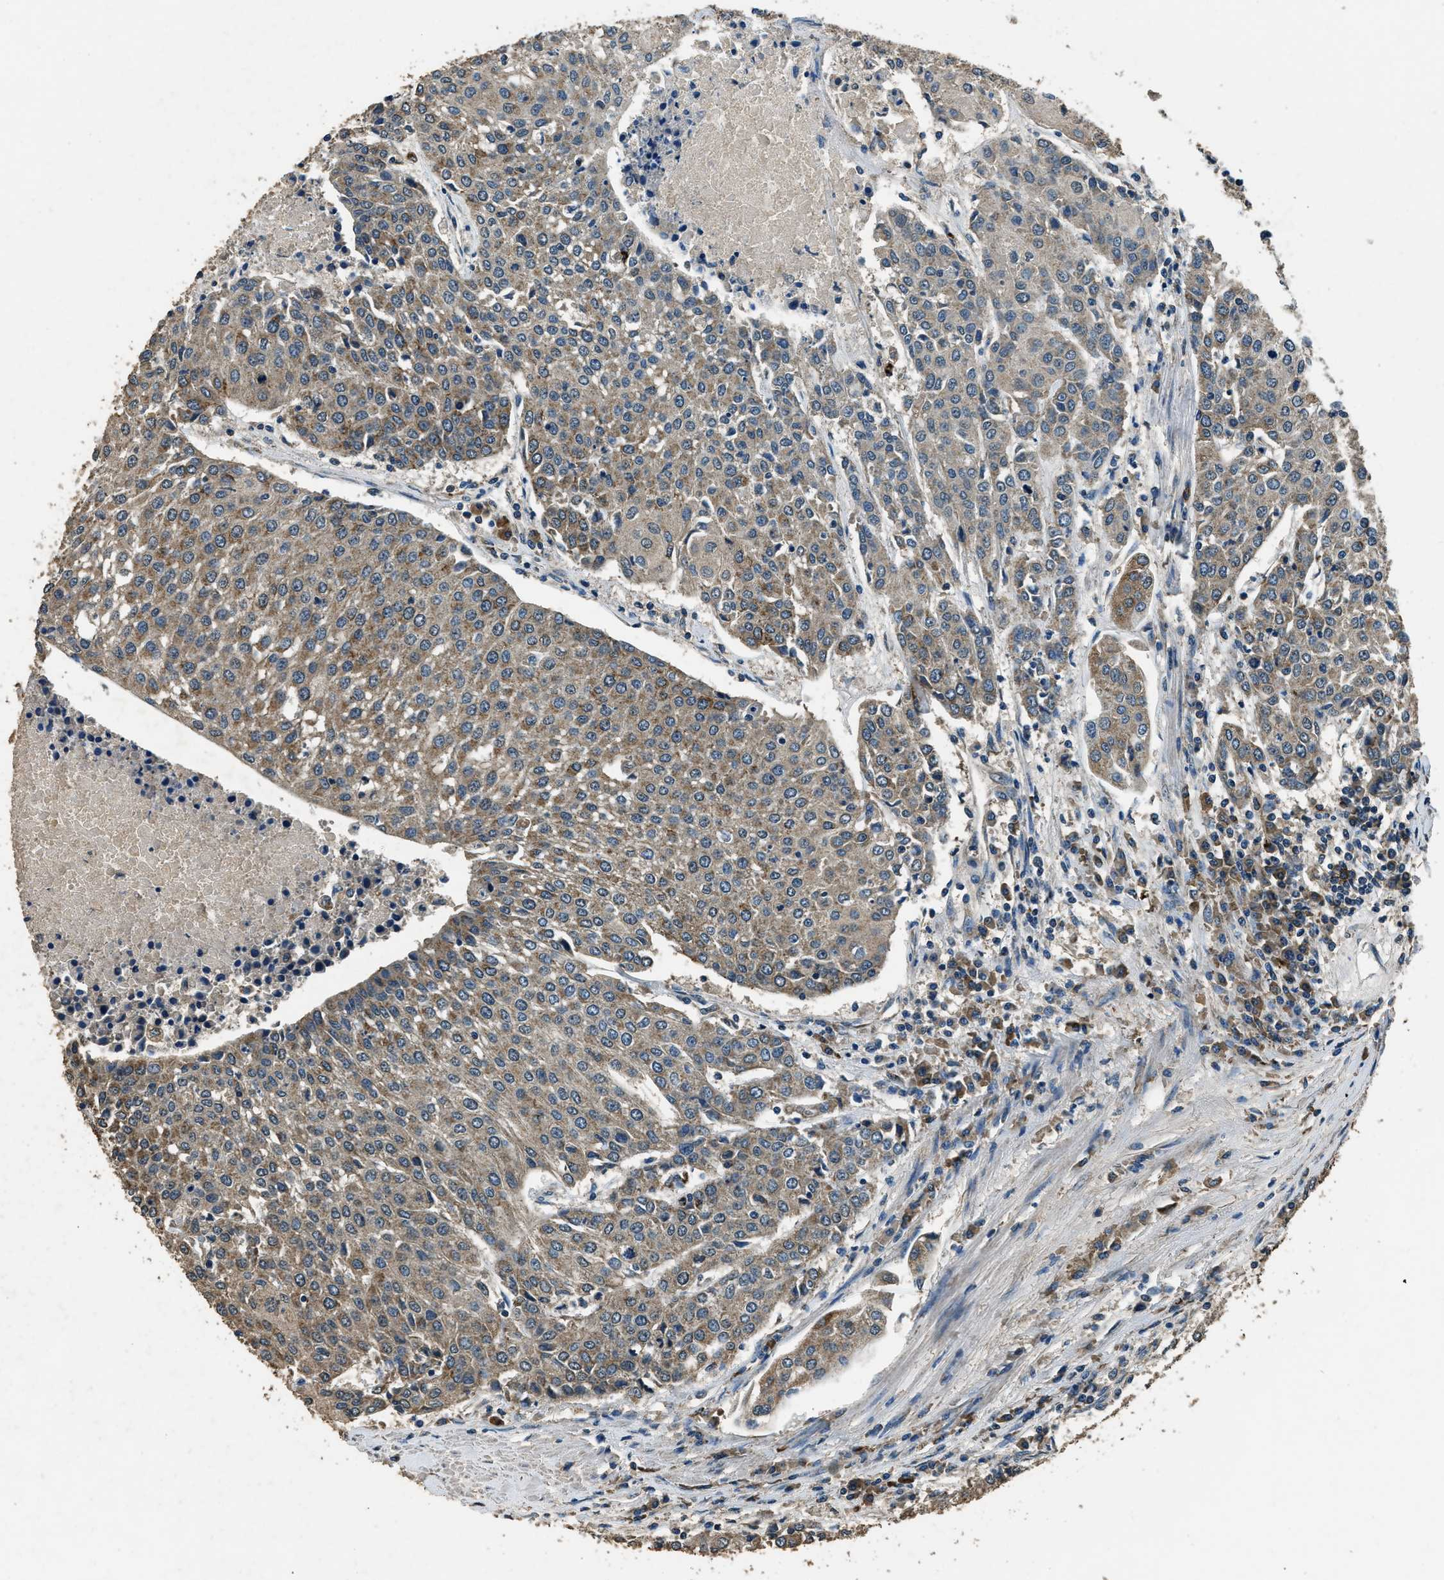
{"staining": {"intensity": "weak", "quantity": ">75%", "location": "cytoplasmic/membranous"}, "tissue": "urothelial cancer", "cell_type": "Tumor cells", "image_type": "cancer", "snomed": [{"axis": "morphology", "description": "Urothelial carcinoma, High grade"}, {"axis": "topography", "description": "Urinary bladder"}], "caption": "Protein staining displays weak cytoplasmic/membranous positivity in approximately >75% of tumor cells in urothelial cancer.", "gene": "SALL3", "patient": {"sex": "female", "age": 85}}